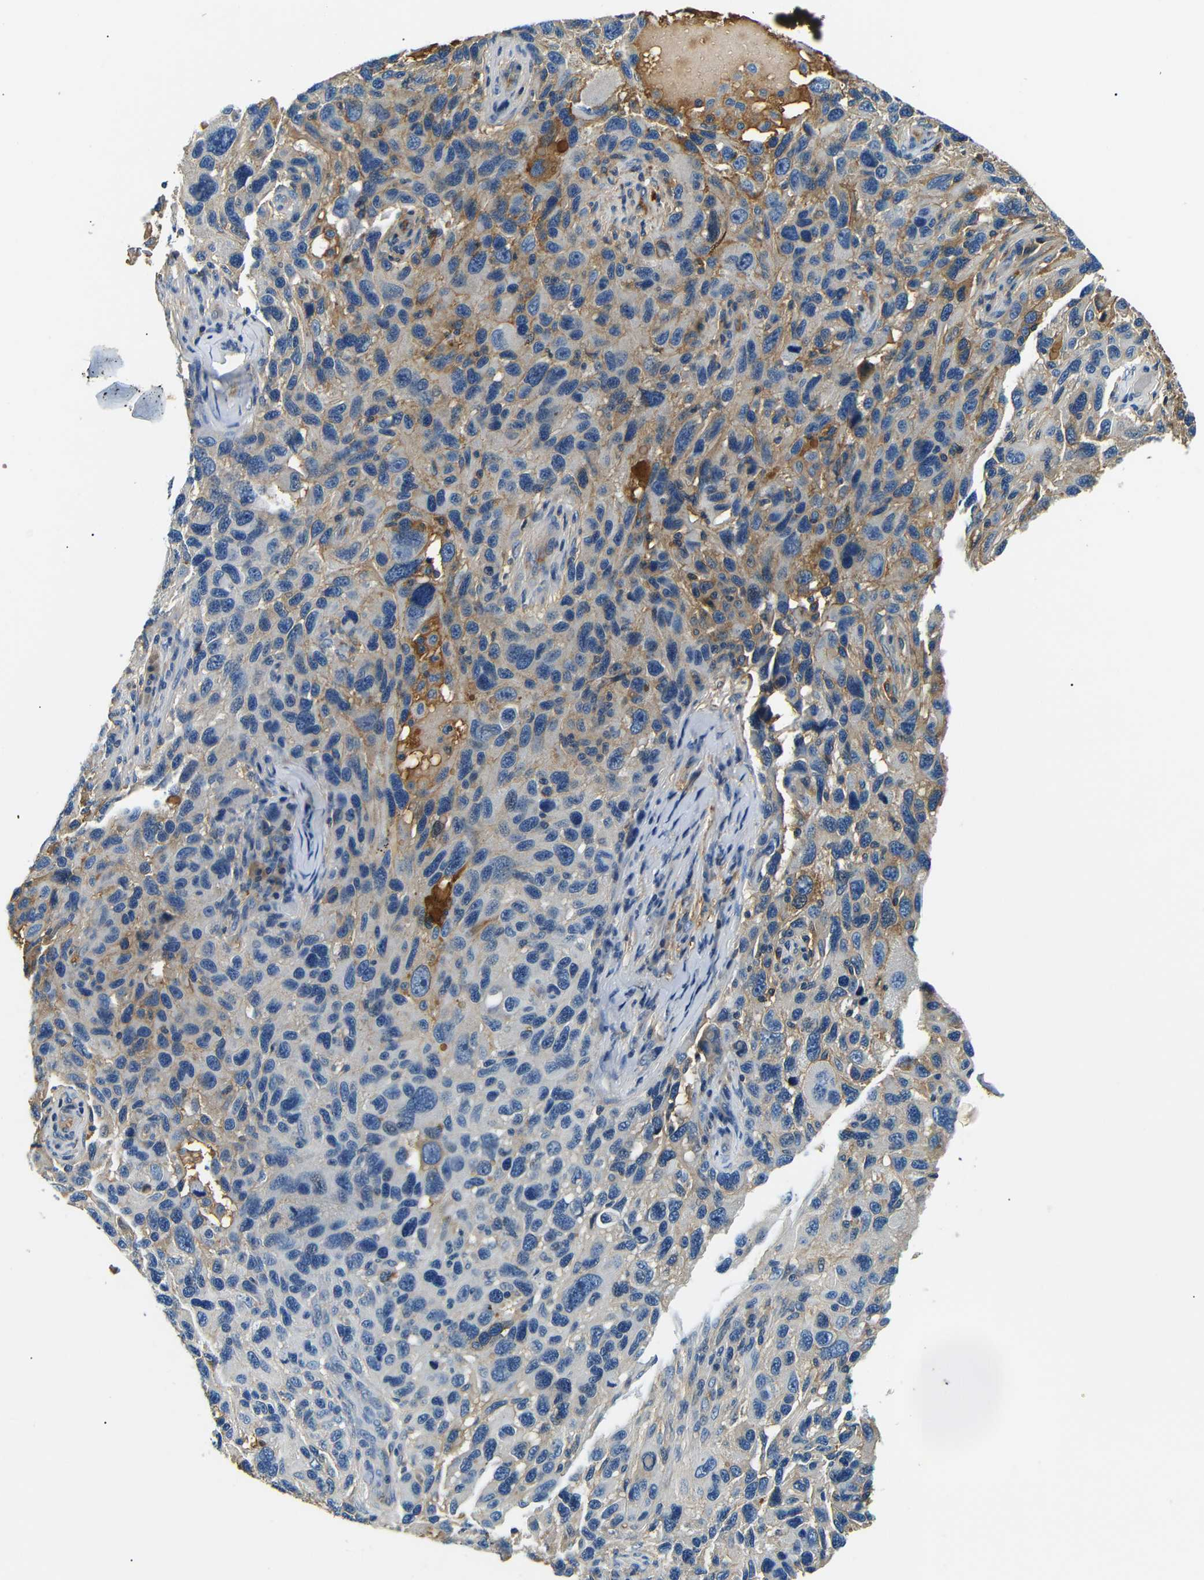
{"staining": {"intensity": "moderate", "quantity": "25%-75%", "location": "cytoplasmic/membranous"}, "tissue": "melanoma", "cell_type": "Tumor cells", "image_type": "cancer", "snomed": [{"axis": "morphology", "description": "Malignant melanoma, NOS"}, {"axis": "topography", "description": "Skin"}], "caption": "Protein analysis of malignant melanoma tissue demonstrates moderate cytoplasmic/membranous staining in about 25%-75% of tumor cells.", "gene": "LHCGR", "patient": {"sex": "male", "age": 53}}